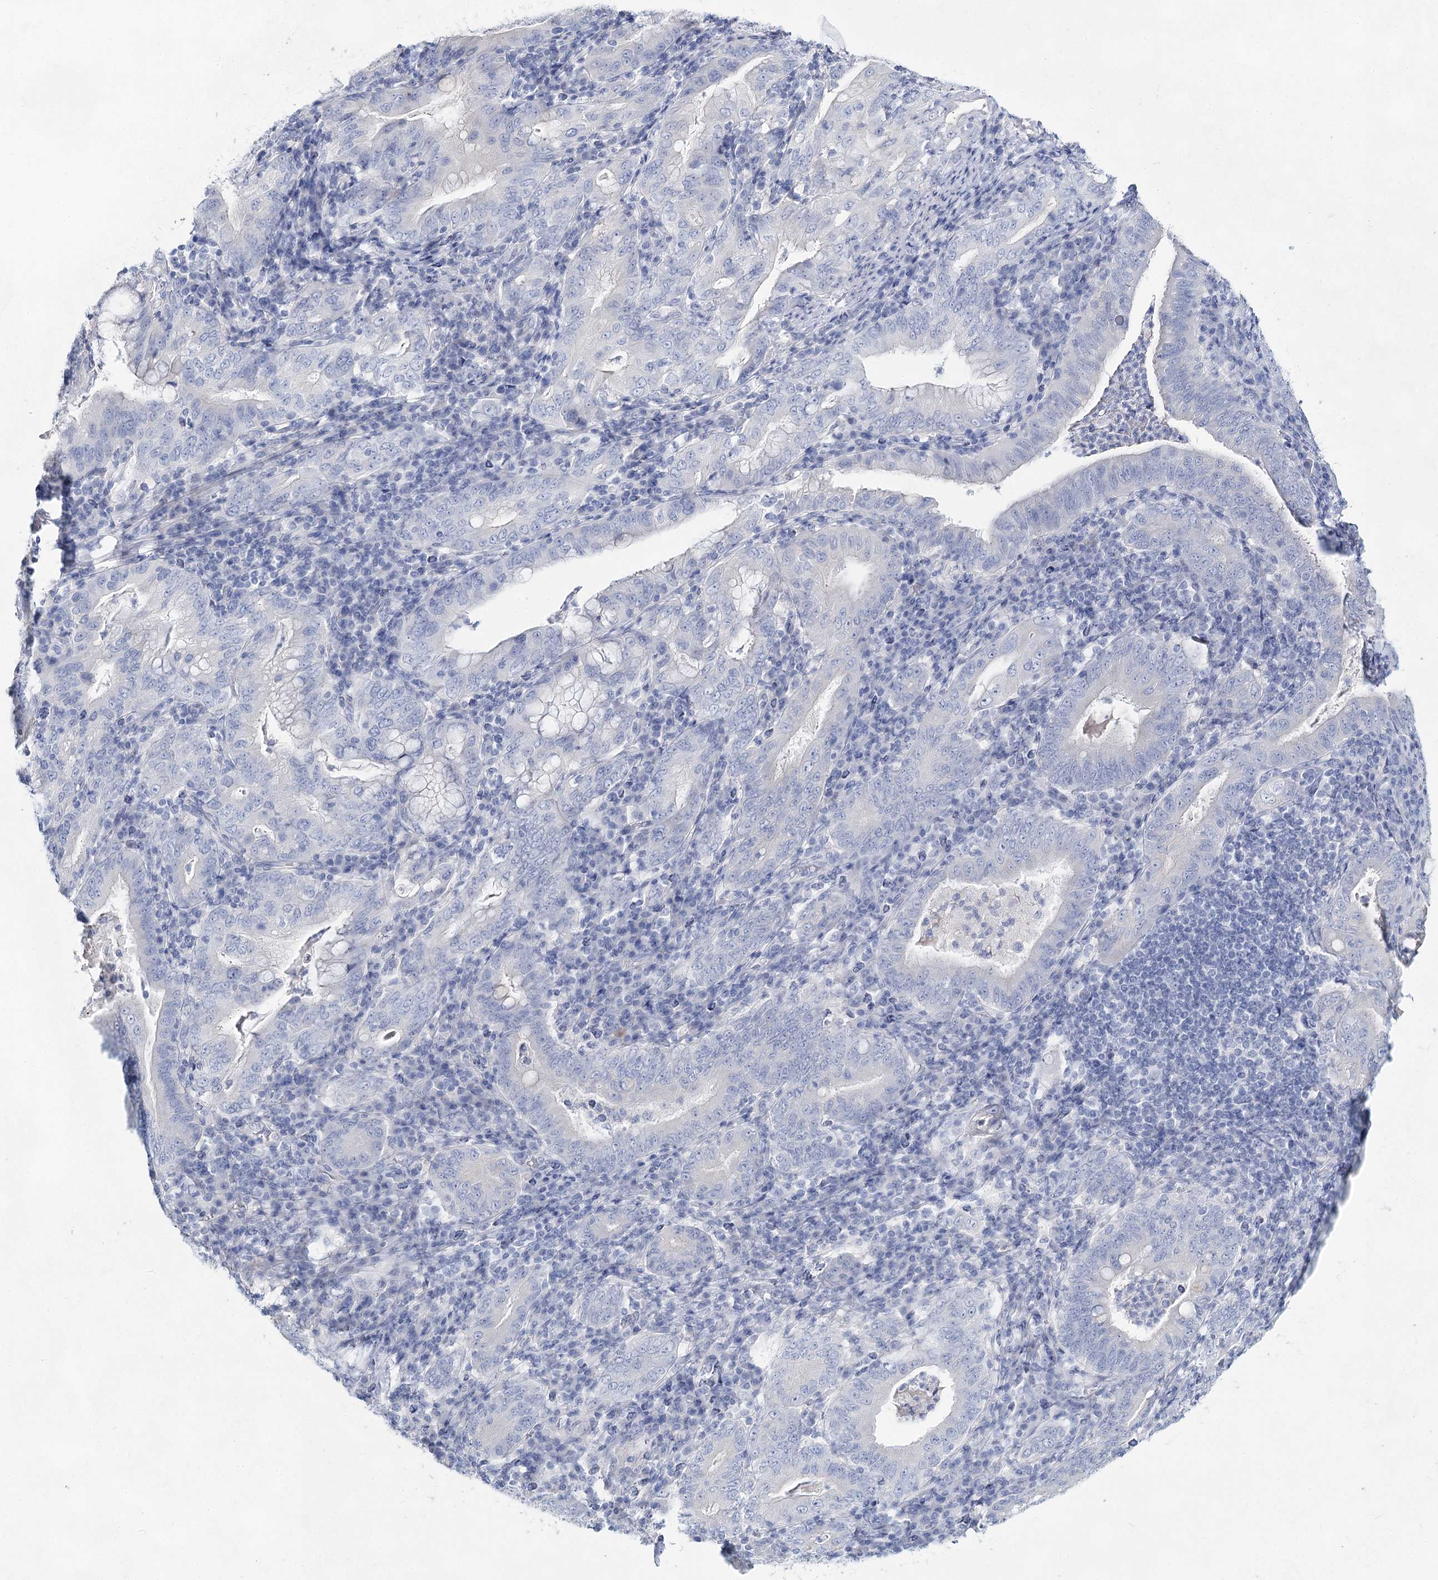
{"staining": {"intensity": "negative", "quantity": "none", "location": "none"}, "tissue": "stomach cancer", "cell_type": "Tumor cells", "image_type": "cancer", "snomed": [{"axis": "morphology", "description": "Normal tissue, NOS"}, {"axis": "morphology", "description": "Adenocarcinoma, NOS"}, {"axis": "topography", "description": "Esophagus"}, {"axis": "topography", "description": "Stomach, upper"}, {"axis": "topography", "description": "Peripheral nerve tissue"}], "caption": "This micrograph is of stomach adenocarcinoma stained with immunohistochemistry to label a protein in brown with the nuclei are counter-stained blue. There is no positivity in tumor cells.", "gene": "SLC17A2", "patient": {"sex": "male", "age": 62}}